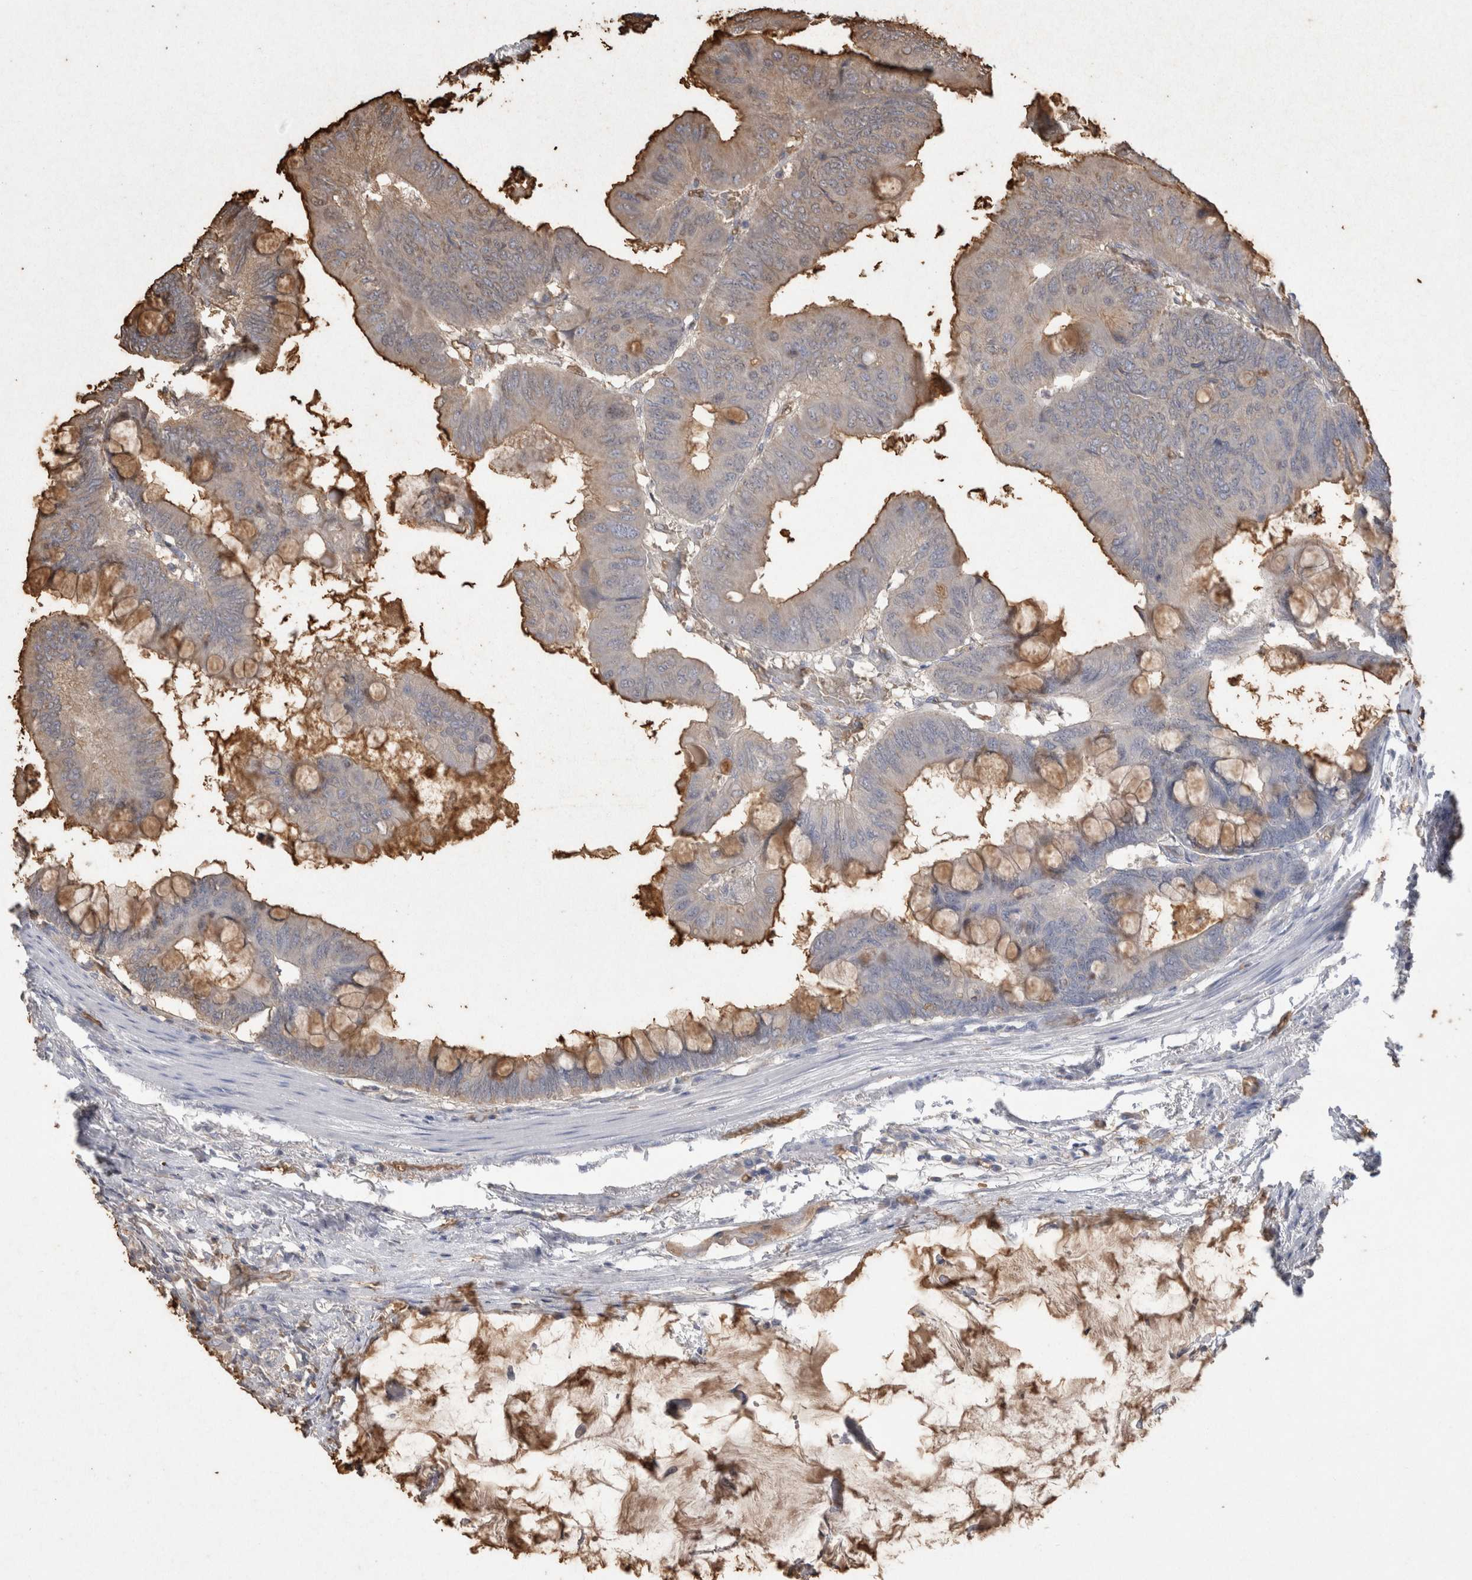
{"staining": {"intensity": "moderate", "quantity": "25%-75%", "location": "cytoplasmic/membranous"}, "tissue": "colorectal cancer", "cell_type": "Tumor cells", "image_type": "cancer", "snomed": [{"axis": "morphology", "description": "Normal tissue, NOS"}, {"axis": "morphology", "description": "Adenocarcinoma, NOS"}, {"axis": "topography", "description": "Rectum"}, {"axis": "topography", "description": "Peripheral nerve tissue"}], "caption": "An image of colorectal cancer (adenocarcinoma) stained for a protein reveals moderate cytoplasmic/membranous brown staining in tumor cells.", "gene": "IL17RC", "patient": {"sex": "male", "age": 92}}